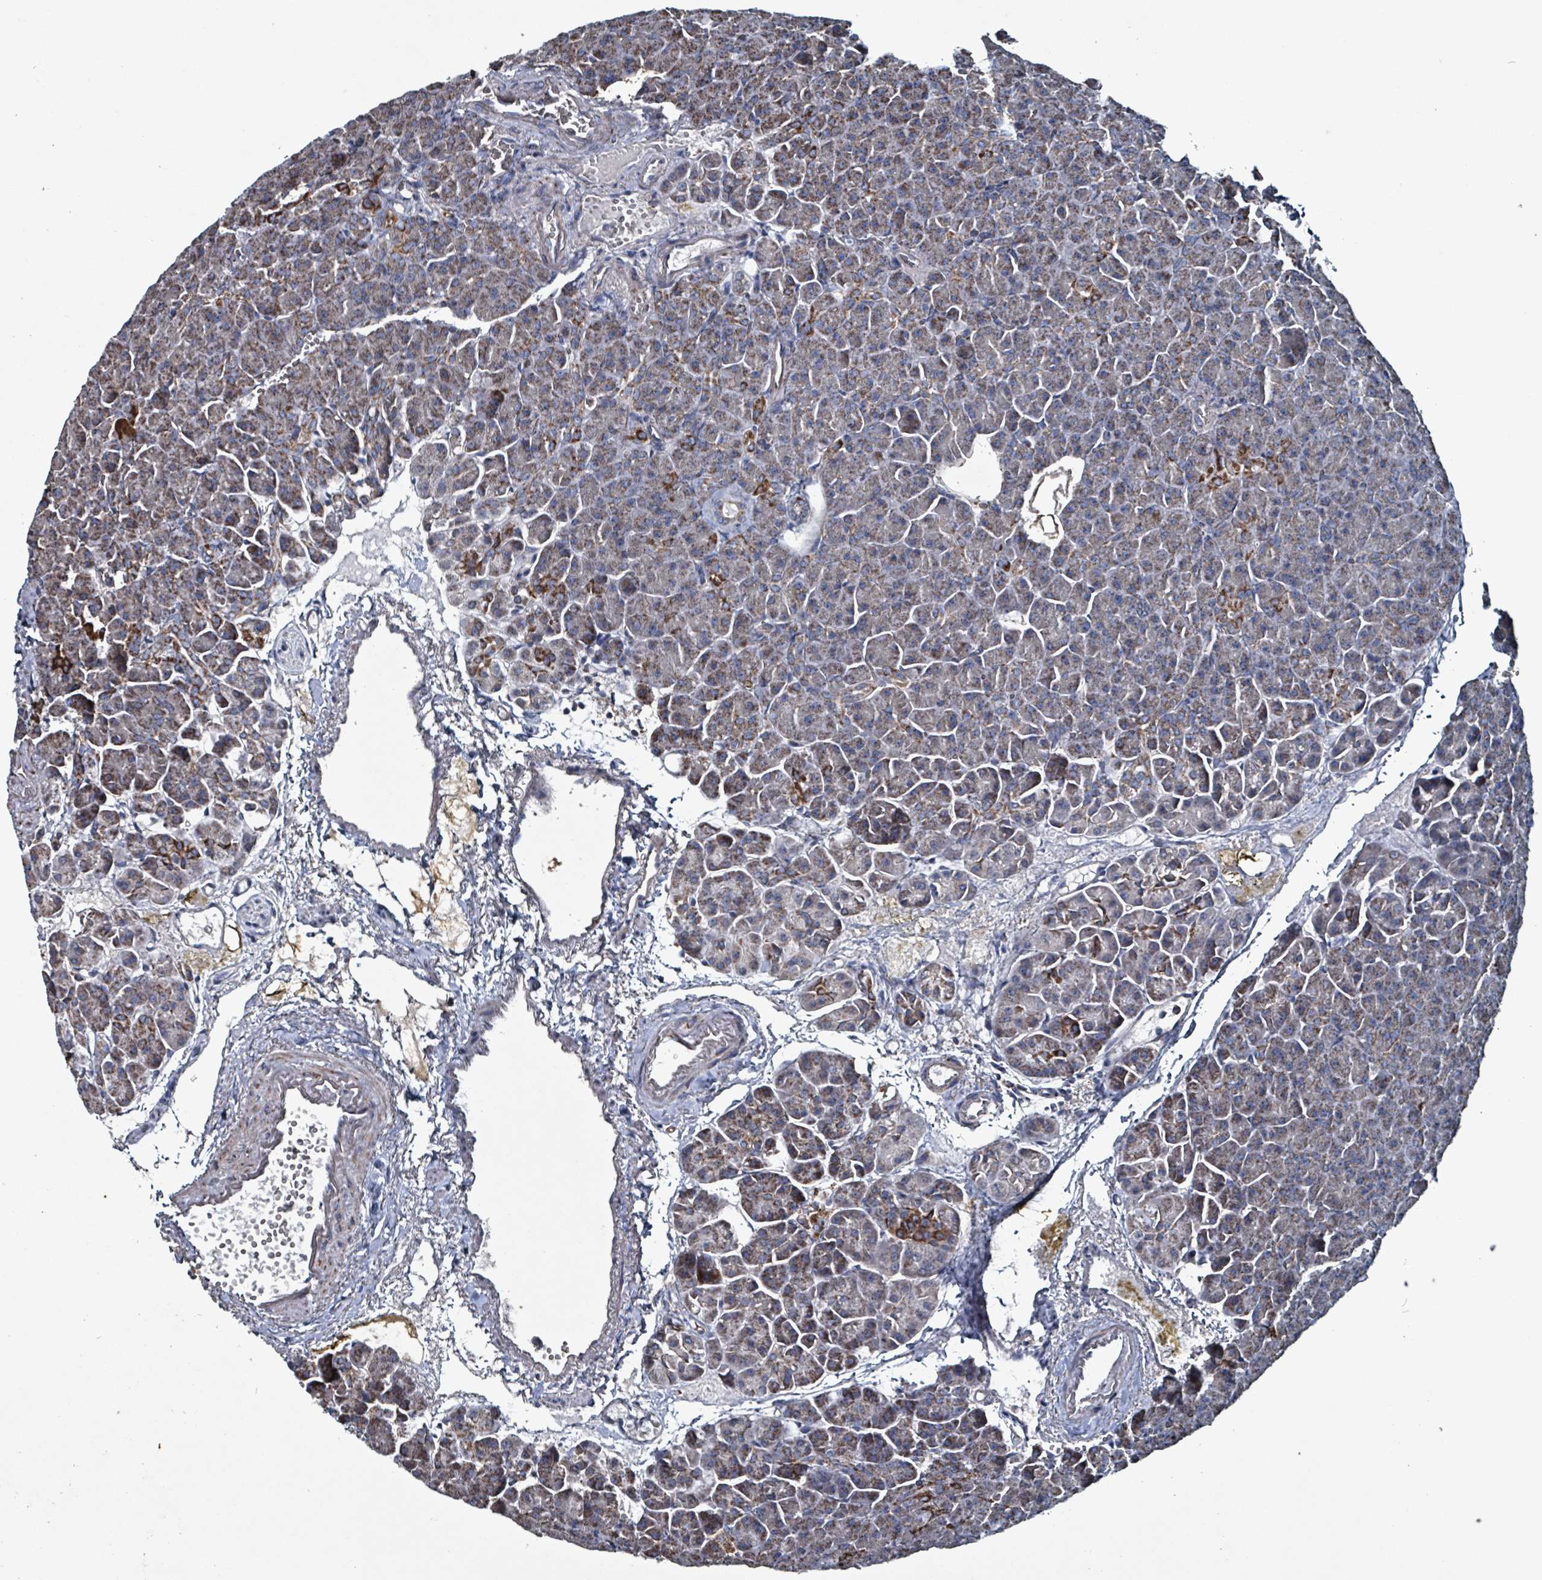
{"staining": {"intensity": "moderate", "quantity": "25%-75%", "location": "cytoplasmic/membranous"}, "tissue": "pancreas", "cell_type": "Exocrine glandular cells", "image_type": "normal", "snomed": [{"axis": "morphology", "description": "Normal tissue, NOS"}, {"axis": "topography", "description": "Pancreas"}], "caption": "Immunohistochemistry micrograph of benign pancreas: human pancreas stained using IHC reveals medium levels of moderate protein expression localized specifically in the cytoplasmic/membranous of exocrine glandular cells, appearing as a cytoplasmic/membranous brown color.", "gene": "ABHD18", "patient": {"sex": "female", "age": 74}}